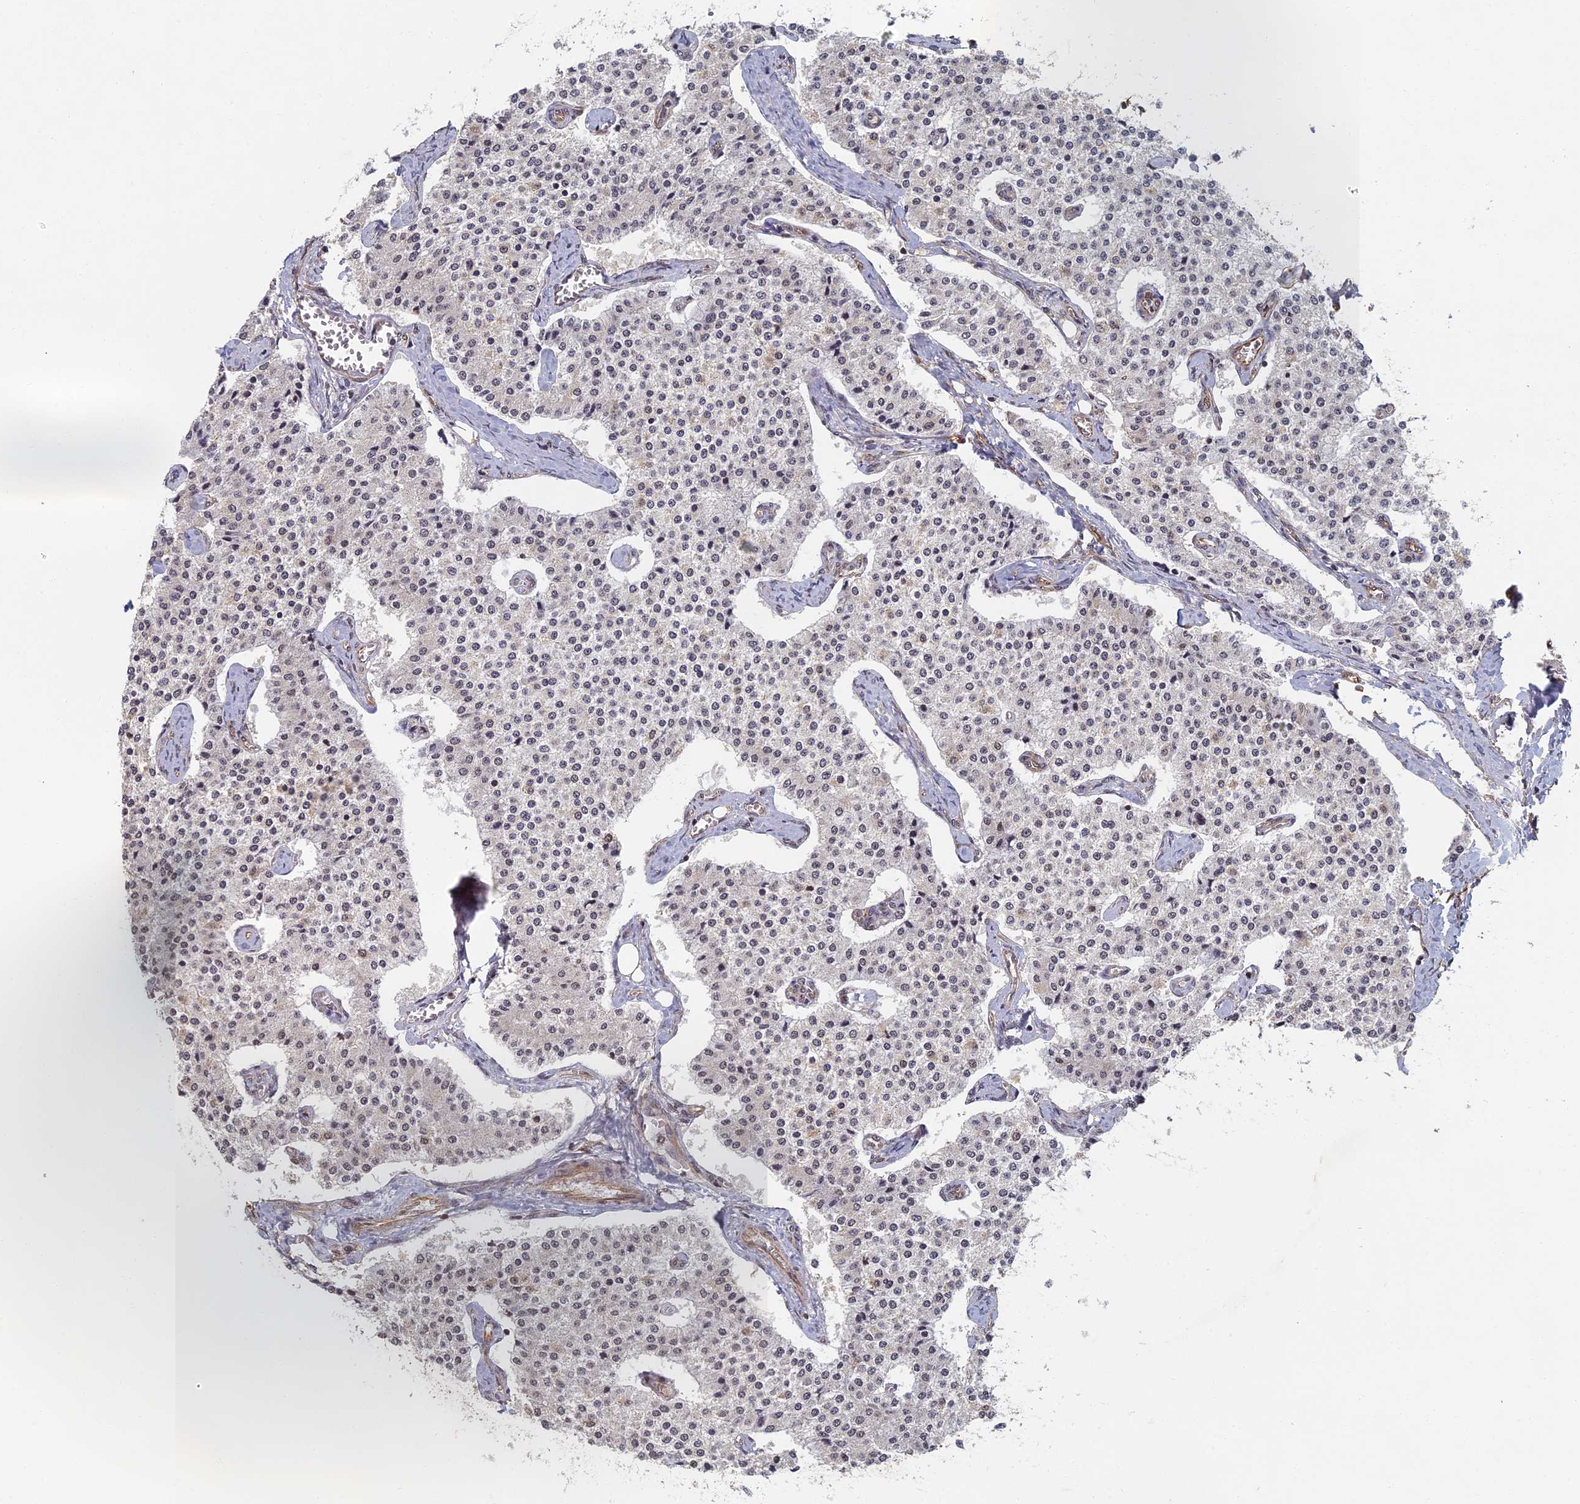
{"staining": {"intensity": "negative", "quantity": "none", "location": "none"}, "tissue": "carcinoid", "cell_type": "Tumor cells", "image_type": "cancer", "snomed": [{"axis": "morphology", "description": "Carcinoid, malignant, NOS"}, {"axis": "topography", "description": "Colon"}], "caption": "A micrograph of human carcinoid is negative for staining in tumor cells.", "gene": "ABCB10", "patient": {"sex": "female", "age": 52}}